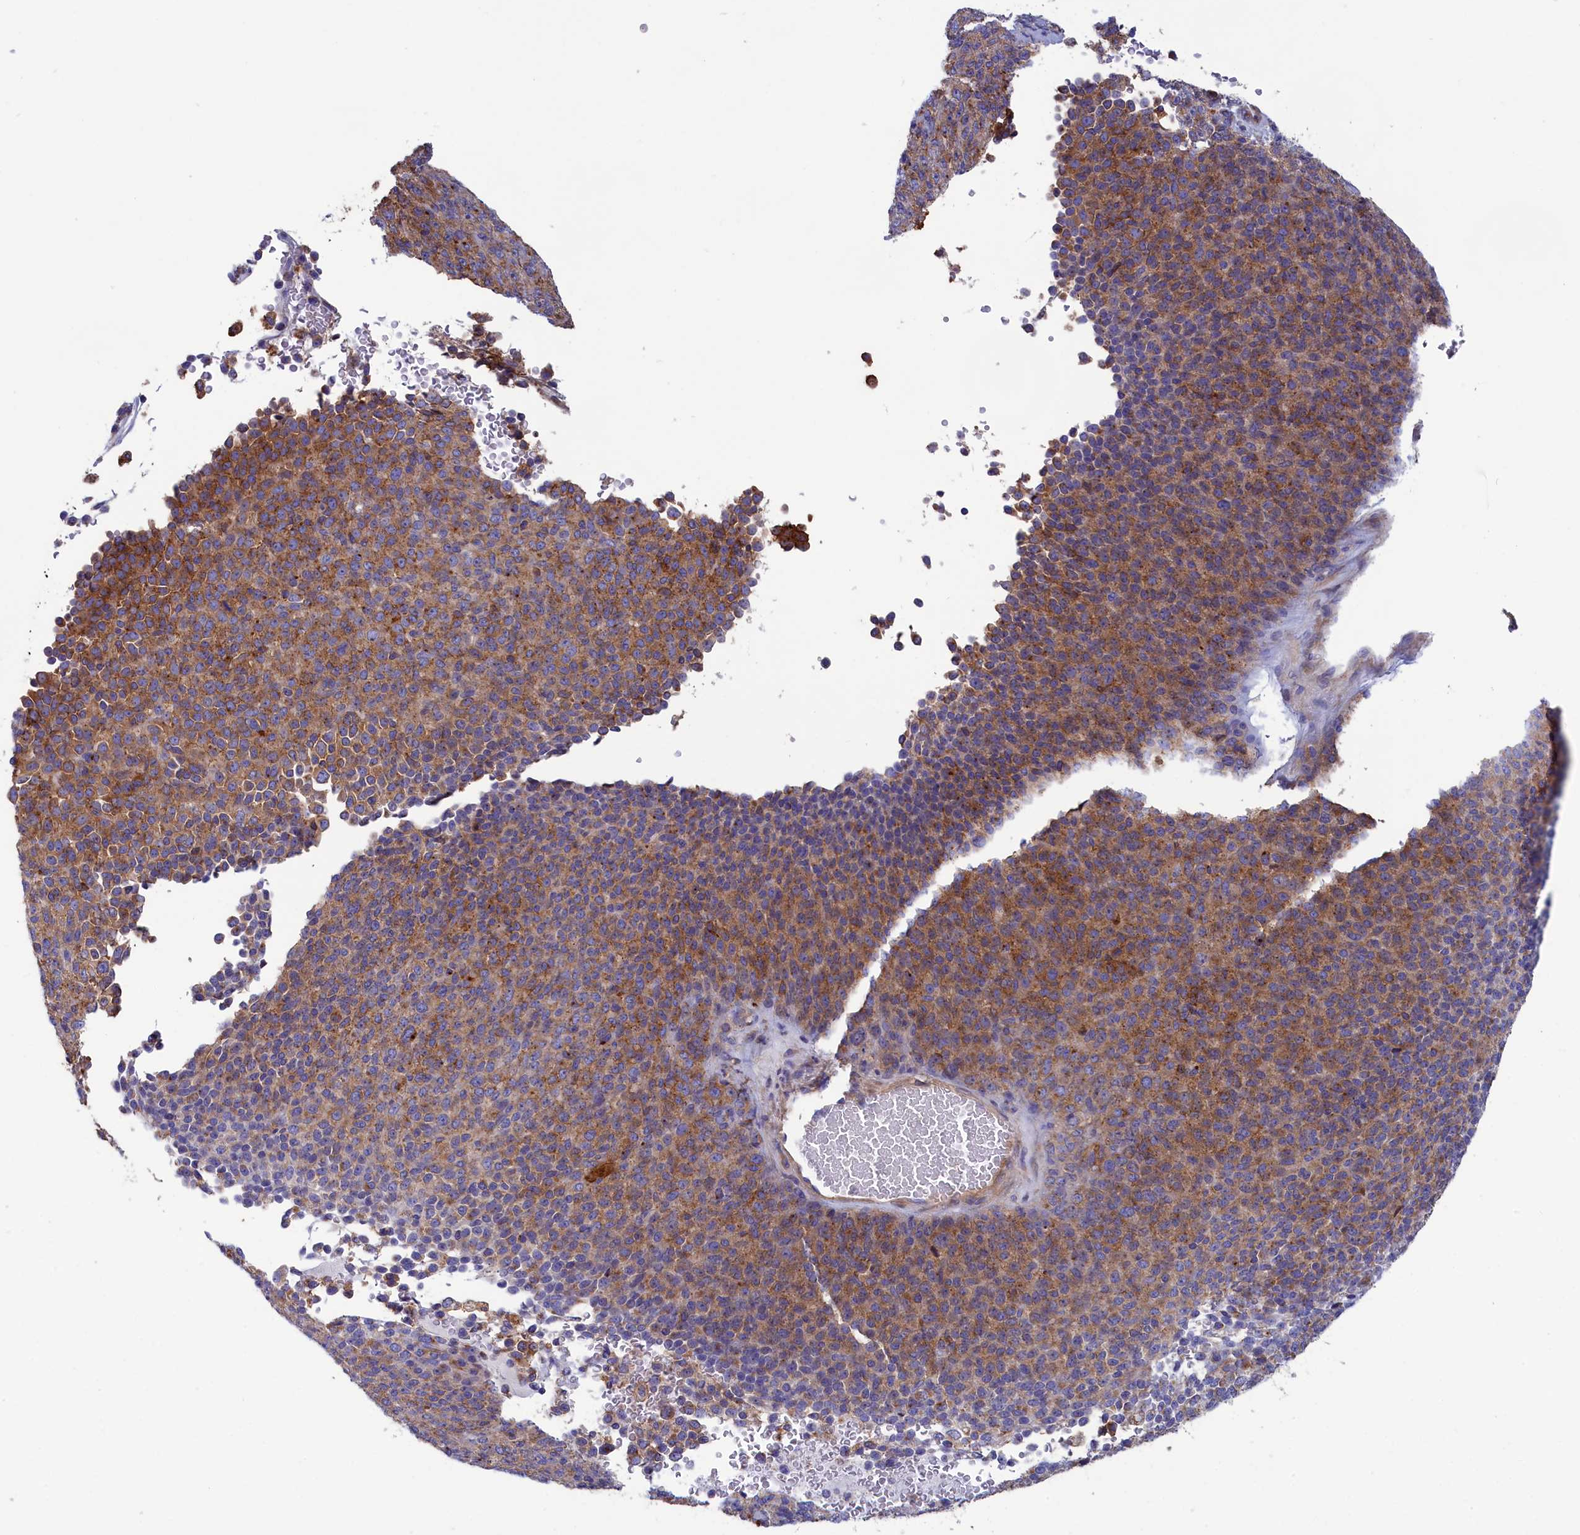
{"staining": {"intensity": "moderate", "quantity": ">75%", "location": "cytoplasmic/membranous"}, "tissue": "melanoma", "cell_type": "Tumor cells", "image_type": "cancer", "snomed": [{"axis": "morphology", "description": "Malignant melanoma, Metastatic site"}, {"axis": "topography", "description": "Brain"}], "caption": "Brown immunohistochemical staining in human melanoma exhibits moderate cytoplasmic/membranous staining in approximately >75% of tumor cells. The protein is stained brown, and the nuclei are stained in blue (DAB IHC with brightfield microscopy, high magnification).", "gene": "SCAMP4", "patient": {"sex": "female", "age": 56}}